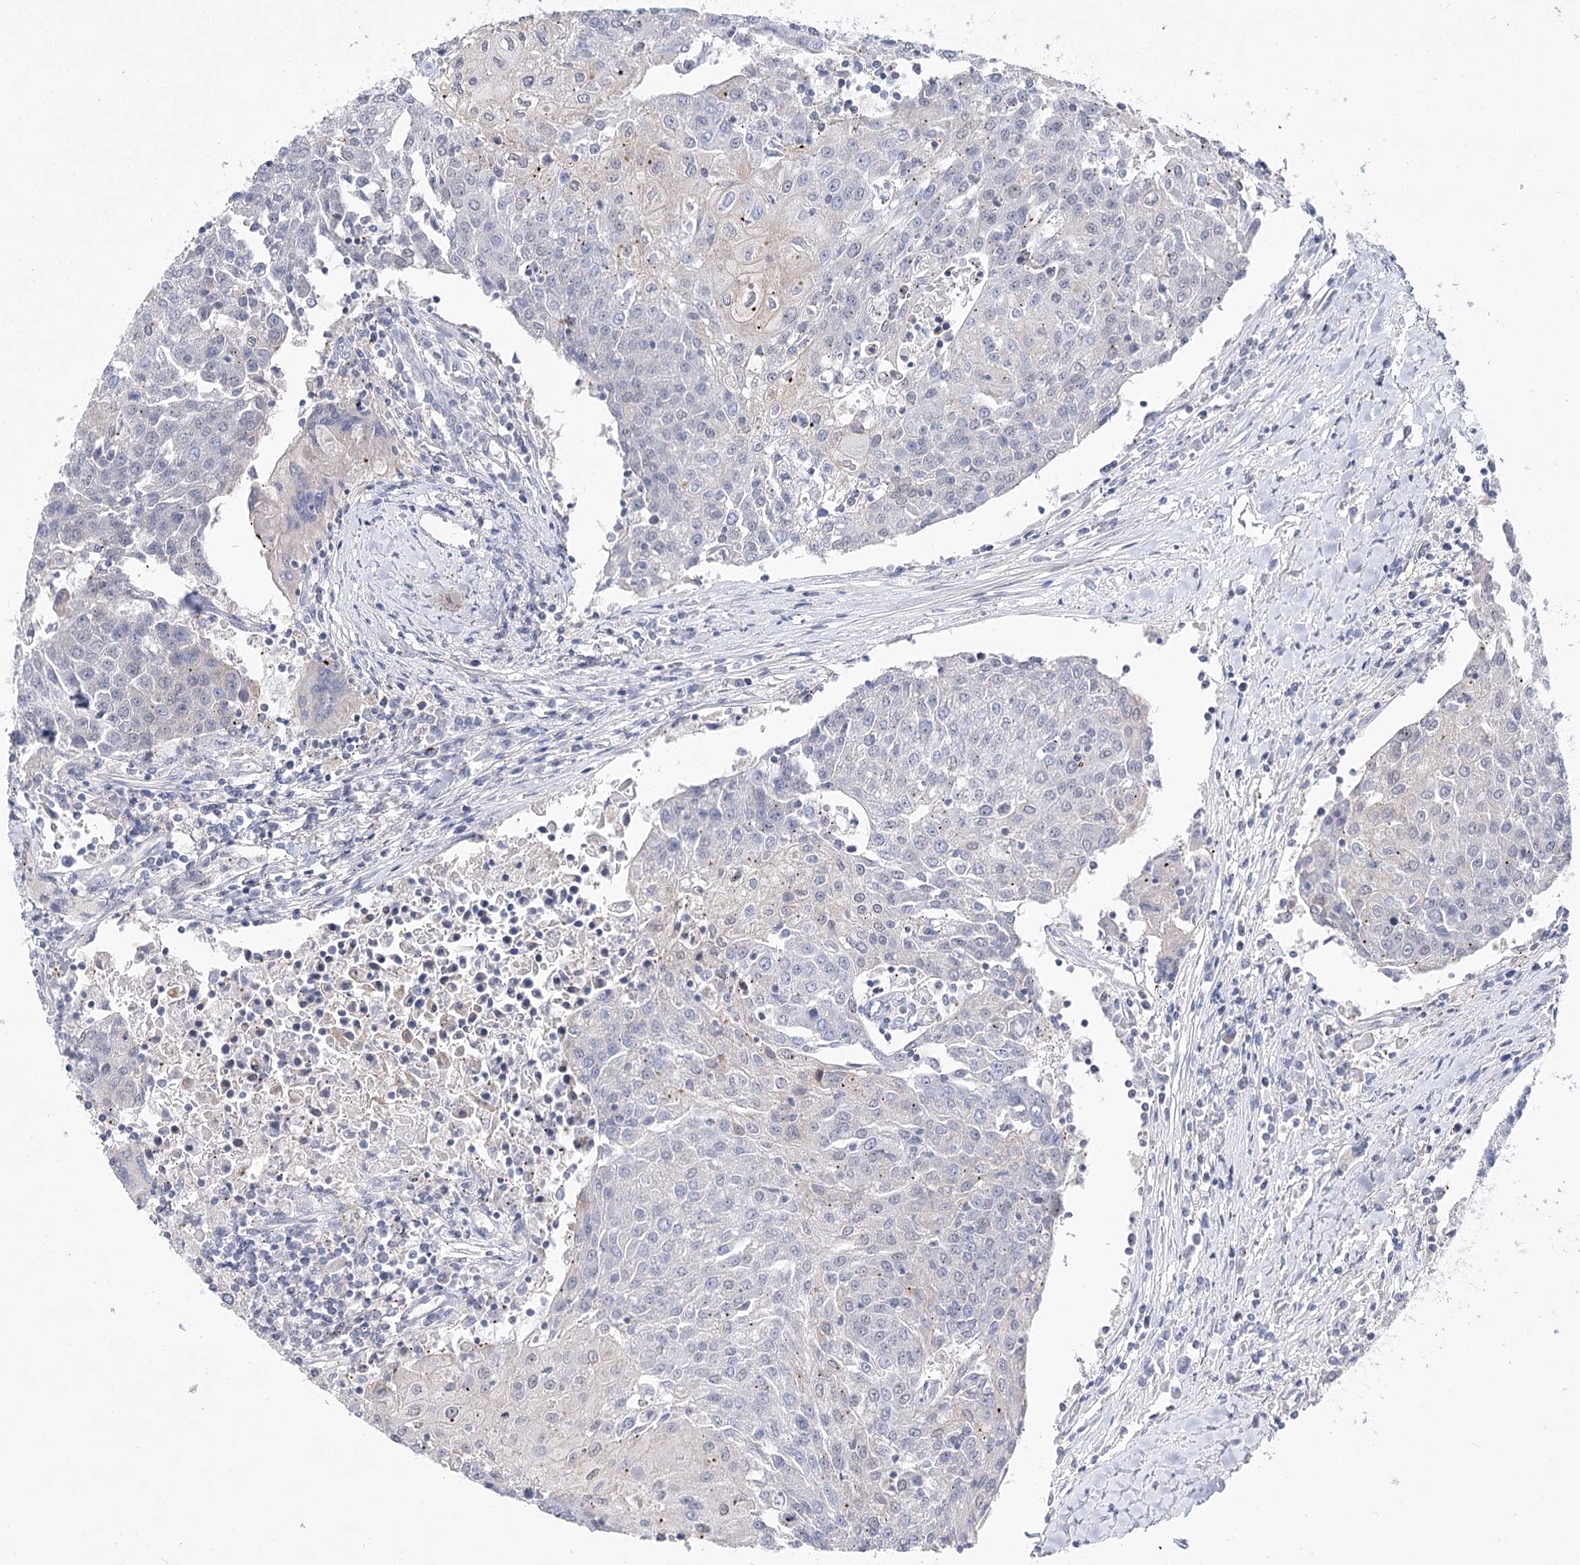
{"staining": {"intensity": "negative", "quantity": "none", "location": "none"}, "tissue": "urothelial cancer", "cell_type": "Tumor cells", "image_type": "cancer", "snomed": [{"axis": "morphology", "description": "Urothelial carcinoma, High grade"}, {"axis": "topography", "description": "Urinary bladder"}], "caption": "This is an immunohistochemistry (IHC) histopathology image of human urothelial carcinoma (high-grade). There is no staining in tumor cells.", "gene": "ATP10B", "patient": {"sex": "female", "age": 85}}